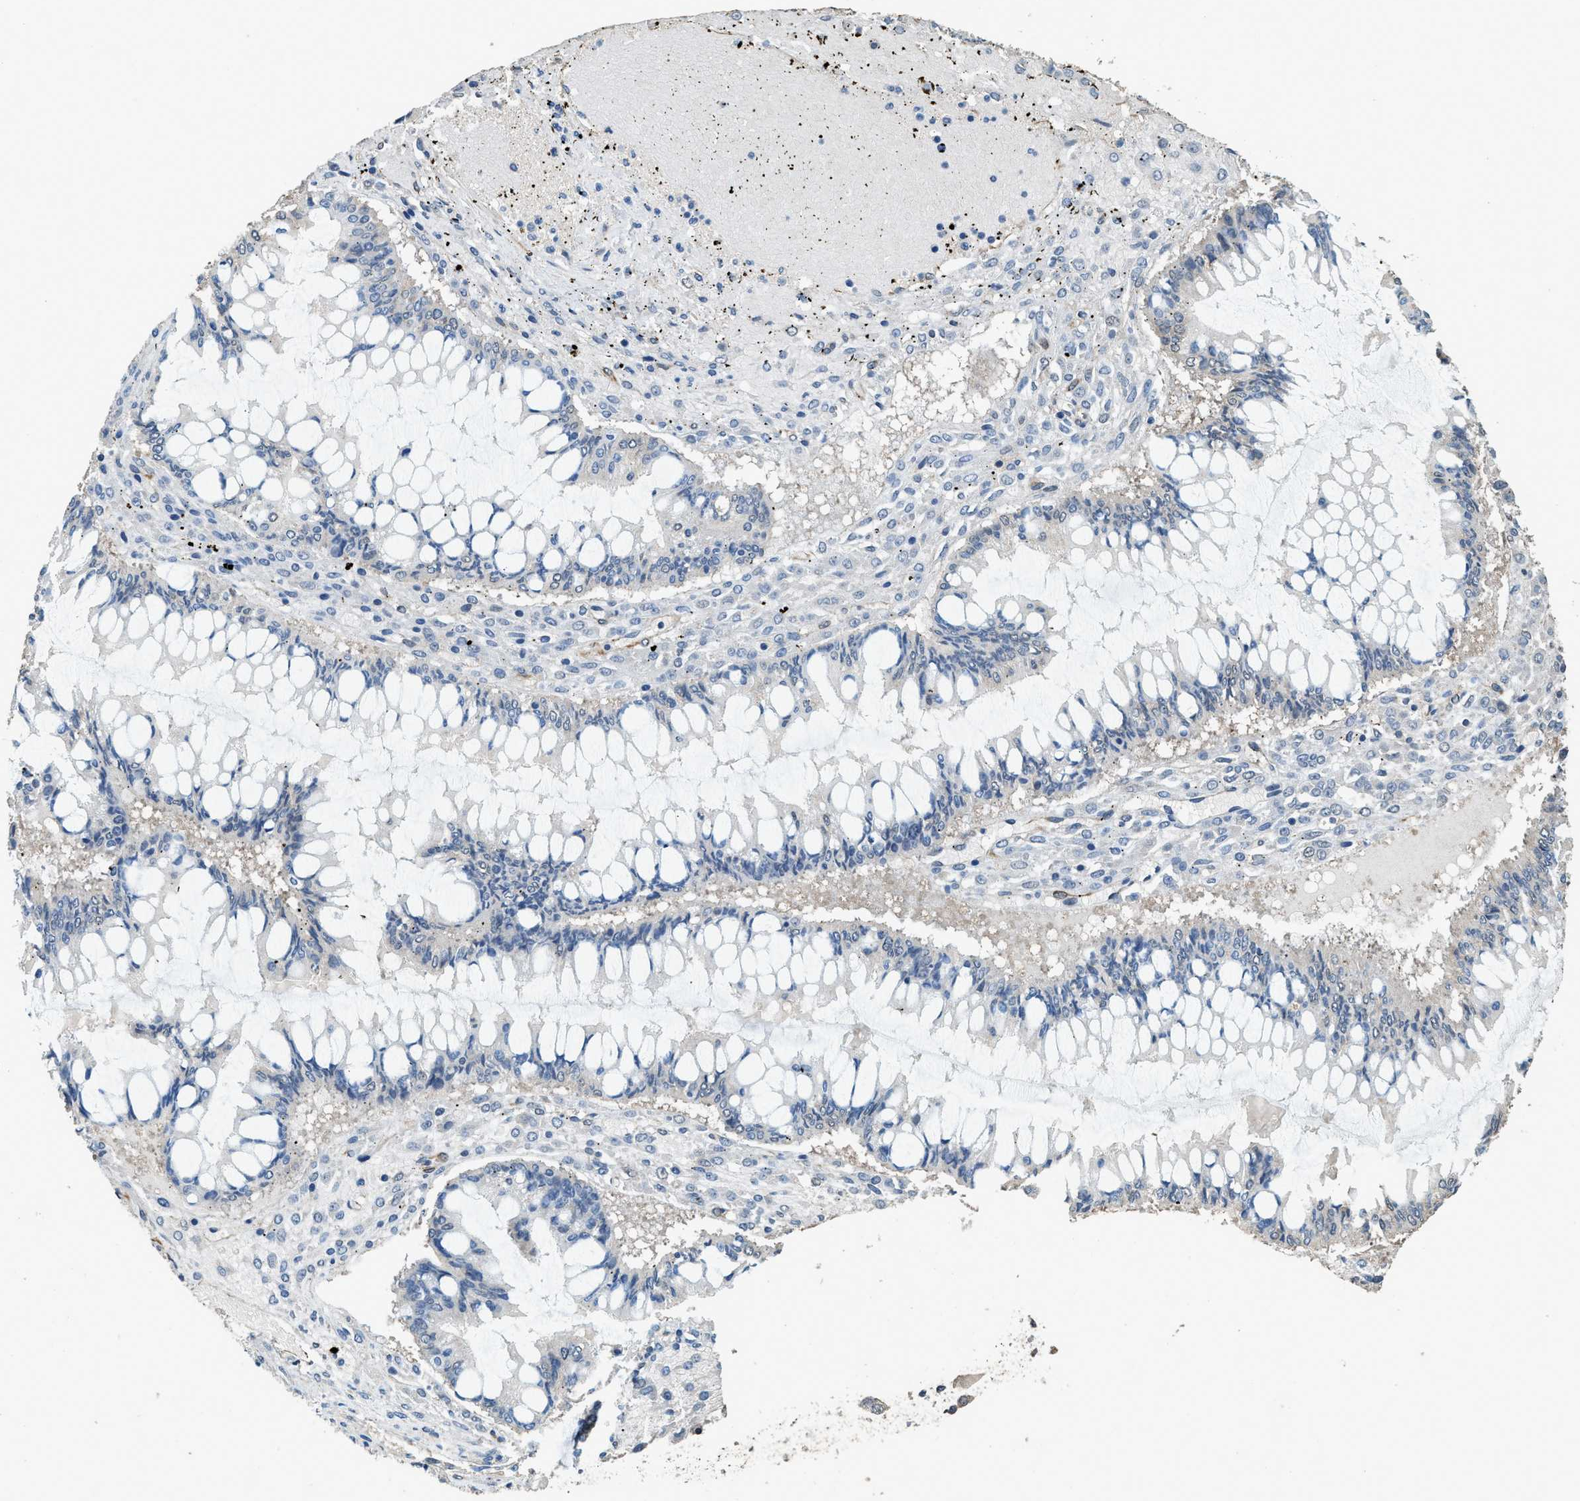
{"staining": {"intensity": "negative", "quantity": "none", "location": "none"}, "tissue": "ovarian cancer", "cell_type": "Tumor cells", "image_type": "cancer", "snomed": [{"axis": "morphology", "description": "Cystadenocarcinoma, mucinous, NOS"}, {"axis": "topography", "description": "Ovary"}], "caption": "Micrograph shows no protein expression in tumor cells of mucinous cystadenocarcinoma (ovarian) tissue.", "gene": "SYNM", "patient": {"sex": "female", "age": 73}}